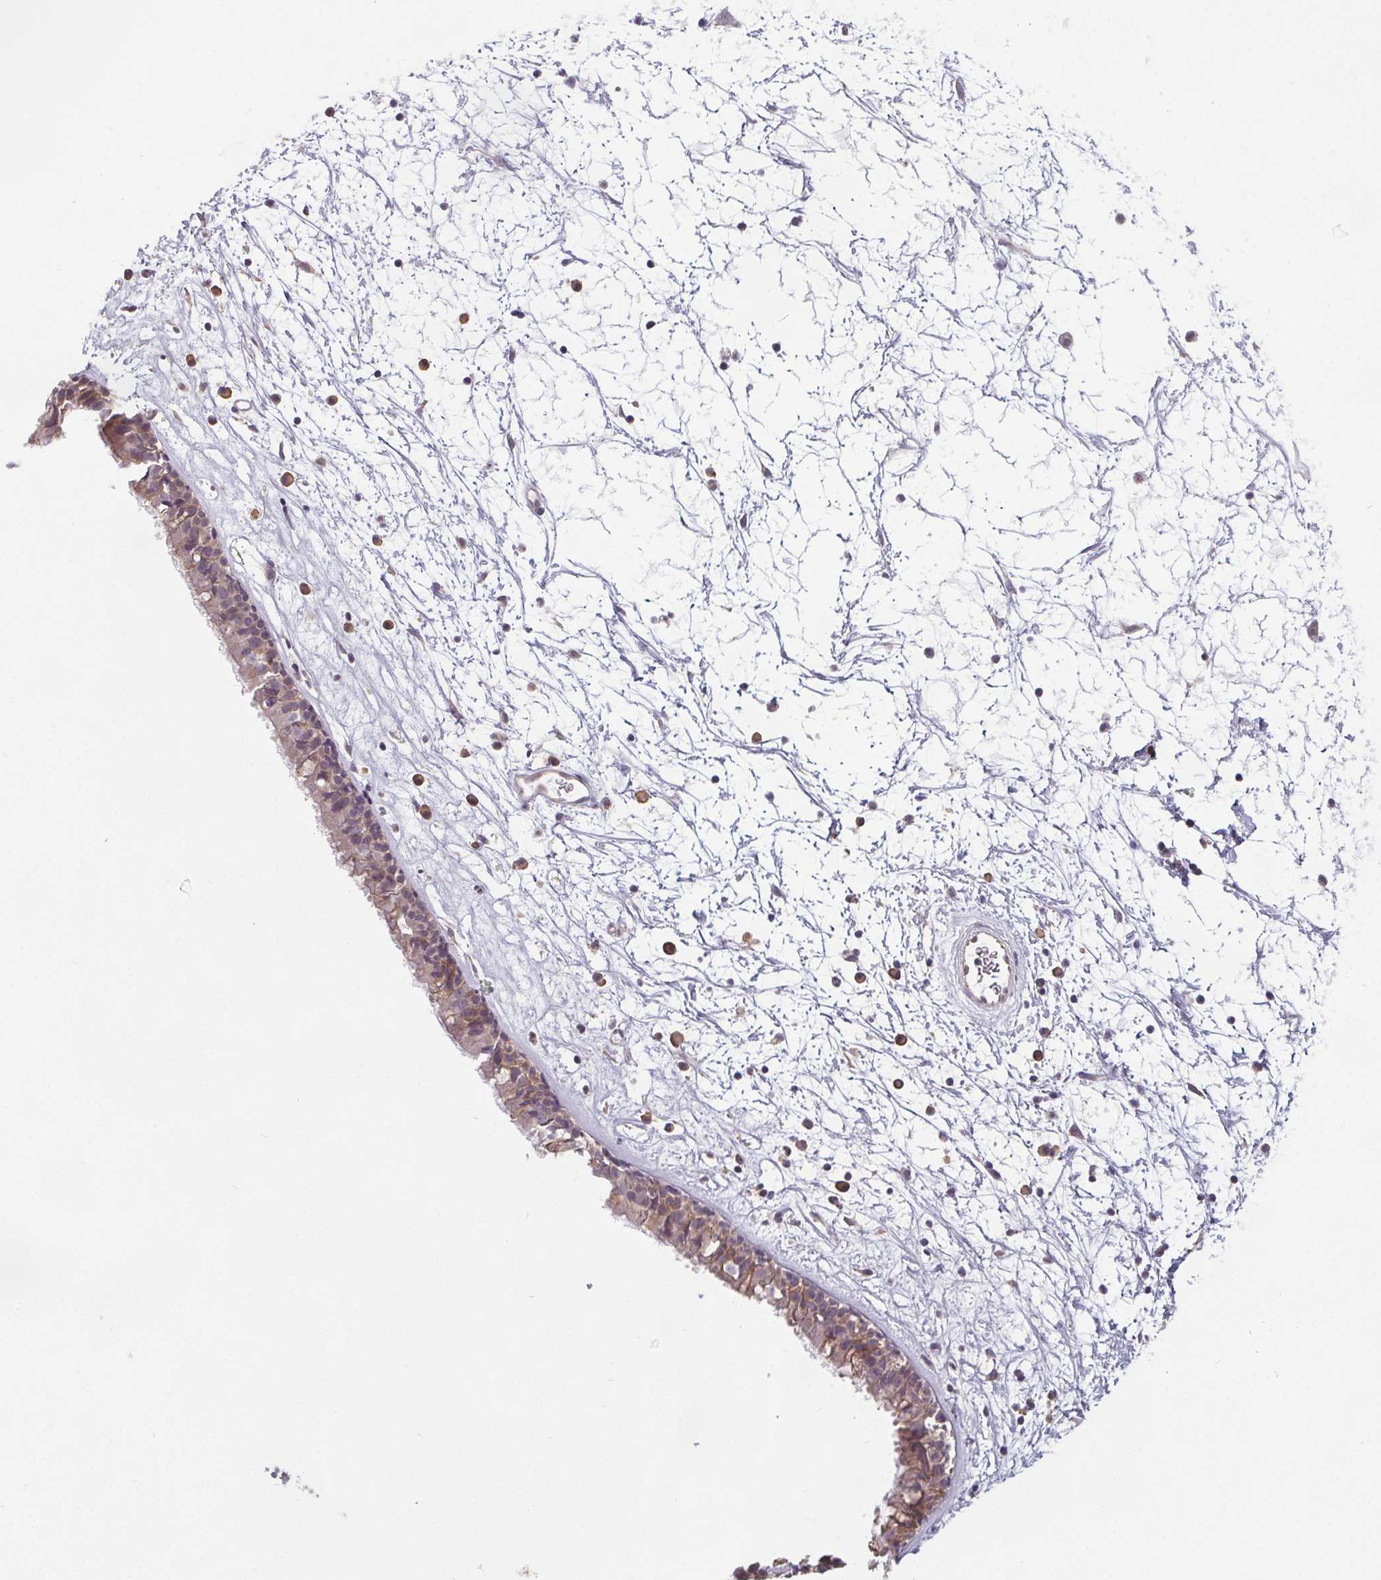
{"staining": {"intensity": "weak", "quantity": ">75%", "location": "cytoplasmic/membranous"}, "tissue": "nasopharynx", "cell_type": "Respiratory epithelial cells", "image_type": "normal", "snomed": [{"axis": "morphology", "description": "Normal tissue, NOS"}, {"axis": "topography", "description": "Nasopharynx"}], "caption": "The image shows immunohistochemical staining of normal nasopharynx. There is weak cytoplasmic/membranous staining is appreciated in approximately >75% of respiratory epithelial cells.", "gene": "SLC26A2", "patient": {"sex": "male", "age": 24}}